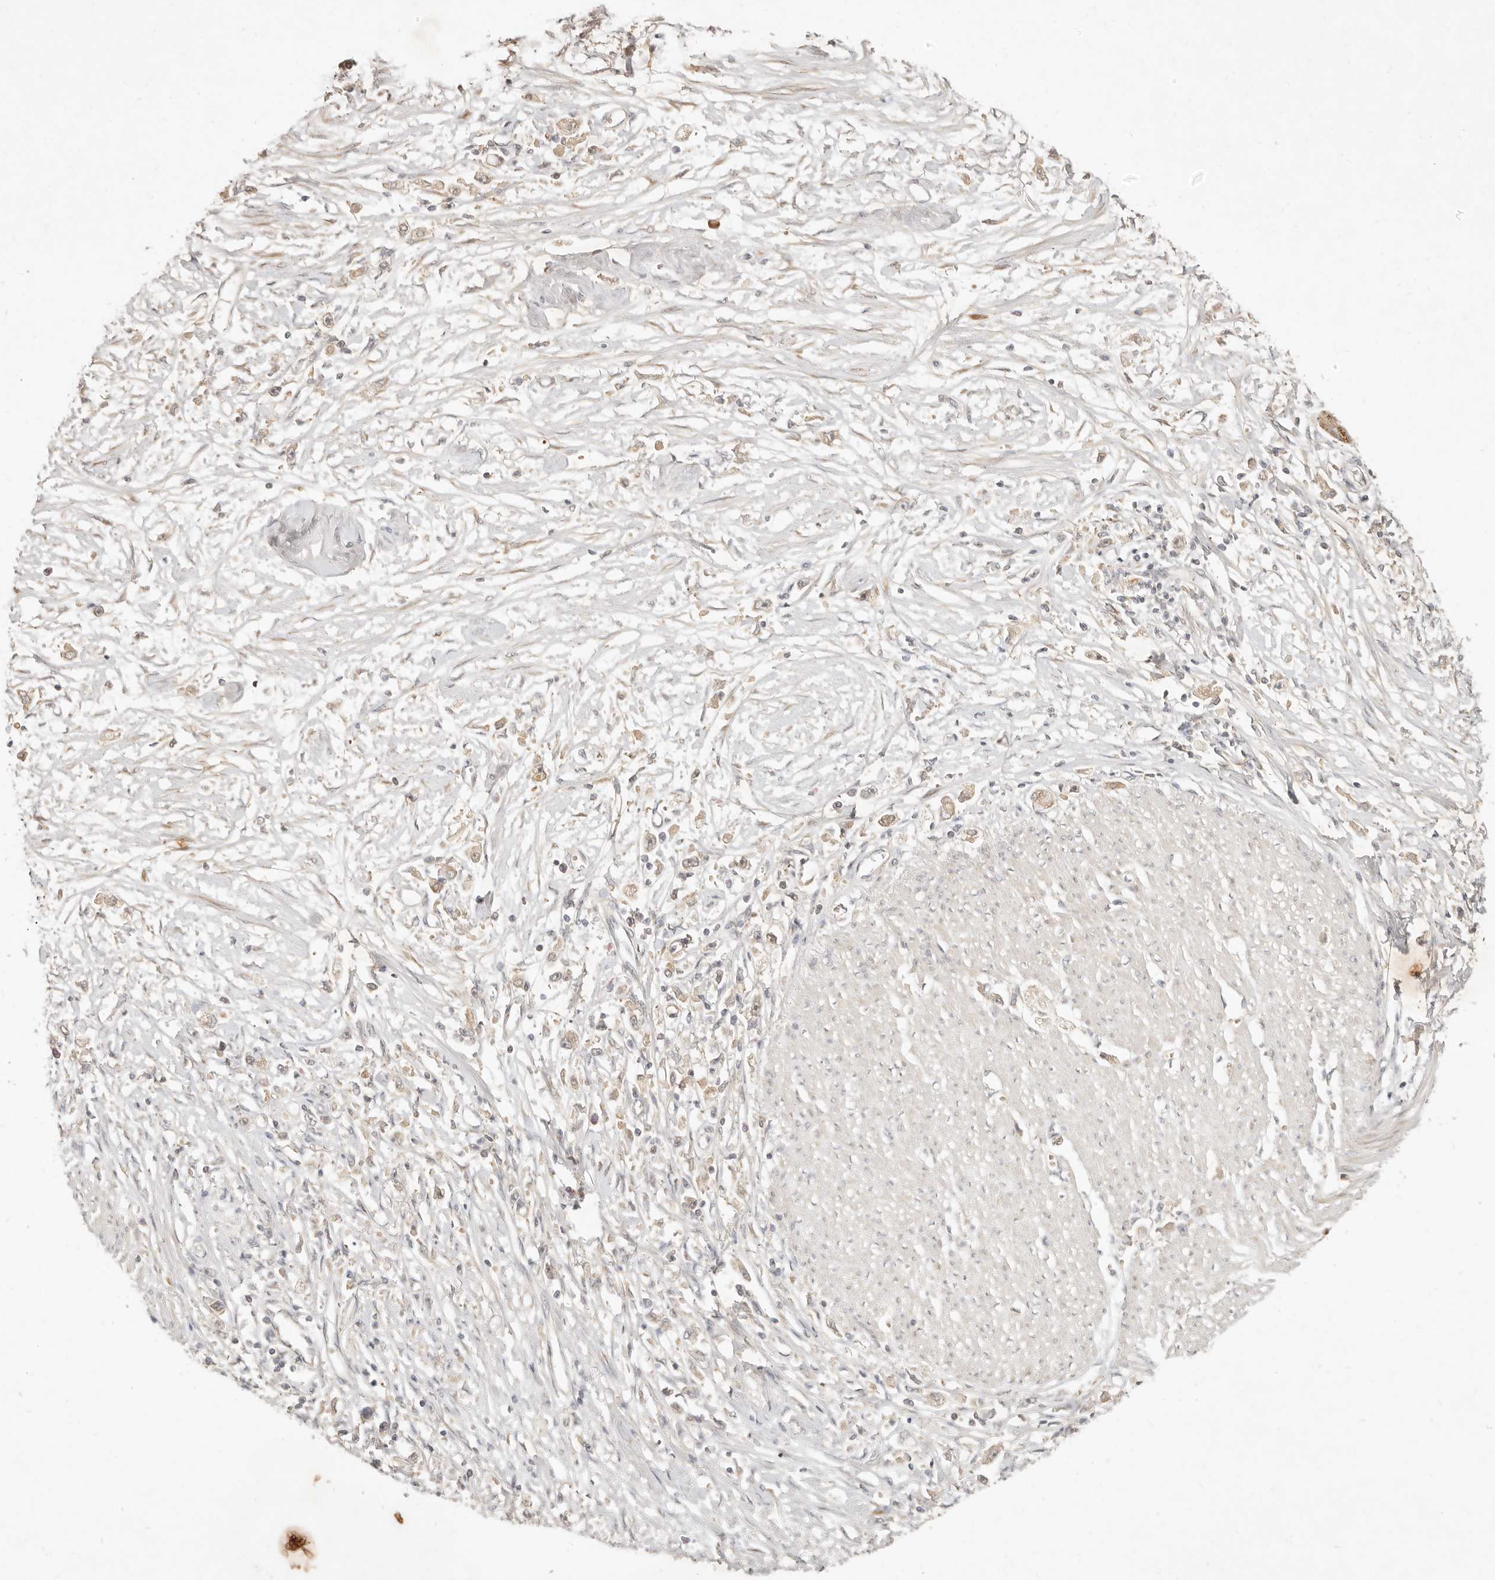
{"staining": {"intensity": "weak", "quantity": "25%-75%", "location": "cytoplasmic/membranous"}, "tissue": "stomach cancer", "cell_type": "Tumor cells", "image_type": "cancer", "snomed": [{"axis": "morphology", "description": "Adenocarcinoma, NOS"}, {"axis": "topography", "description": "Stomach"}], "caption": "An IHC histopathology image of tumor tissue is shown. Protein staining in brown labels weak cytoplasmic/membranous positivity in stomach adenocarcinoma within tumor cells.", "gene": "UBXN11", "patient": {"sex": "female", "age": 59}}